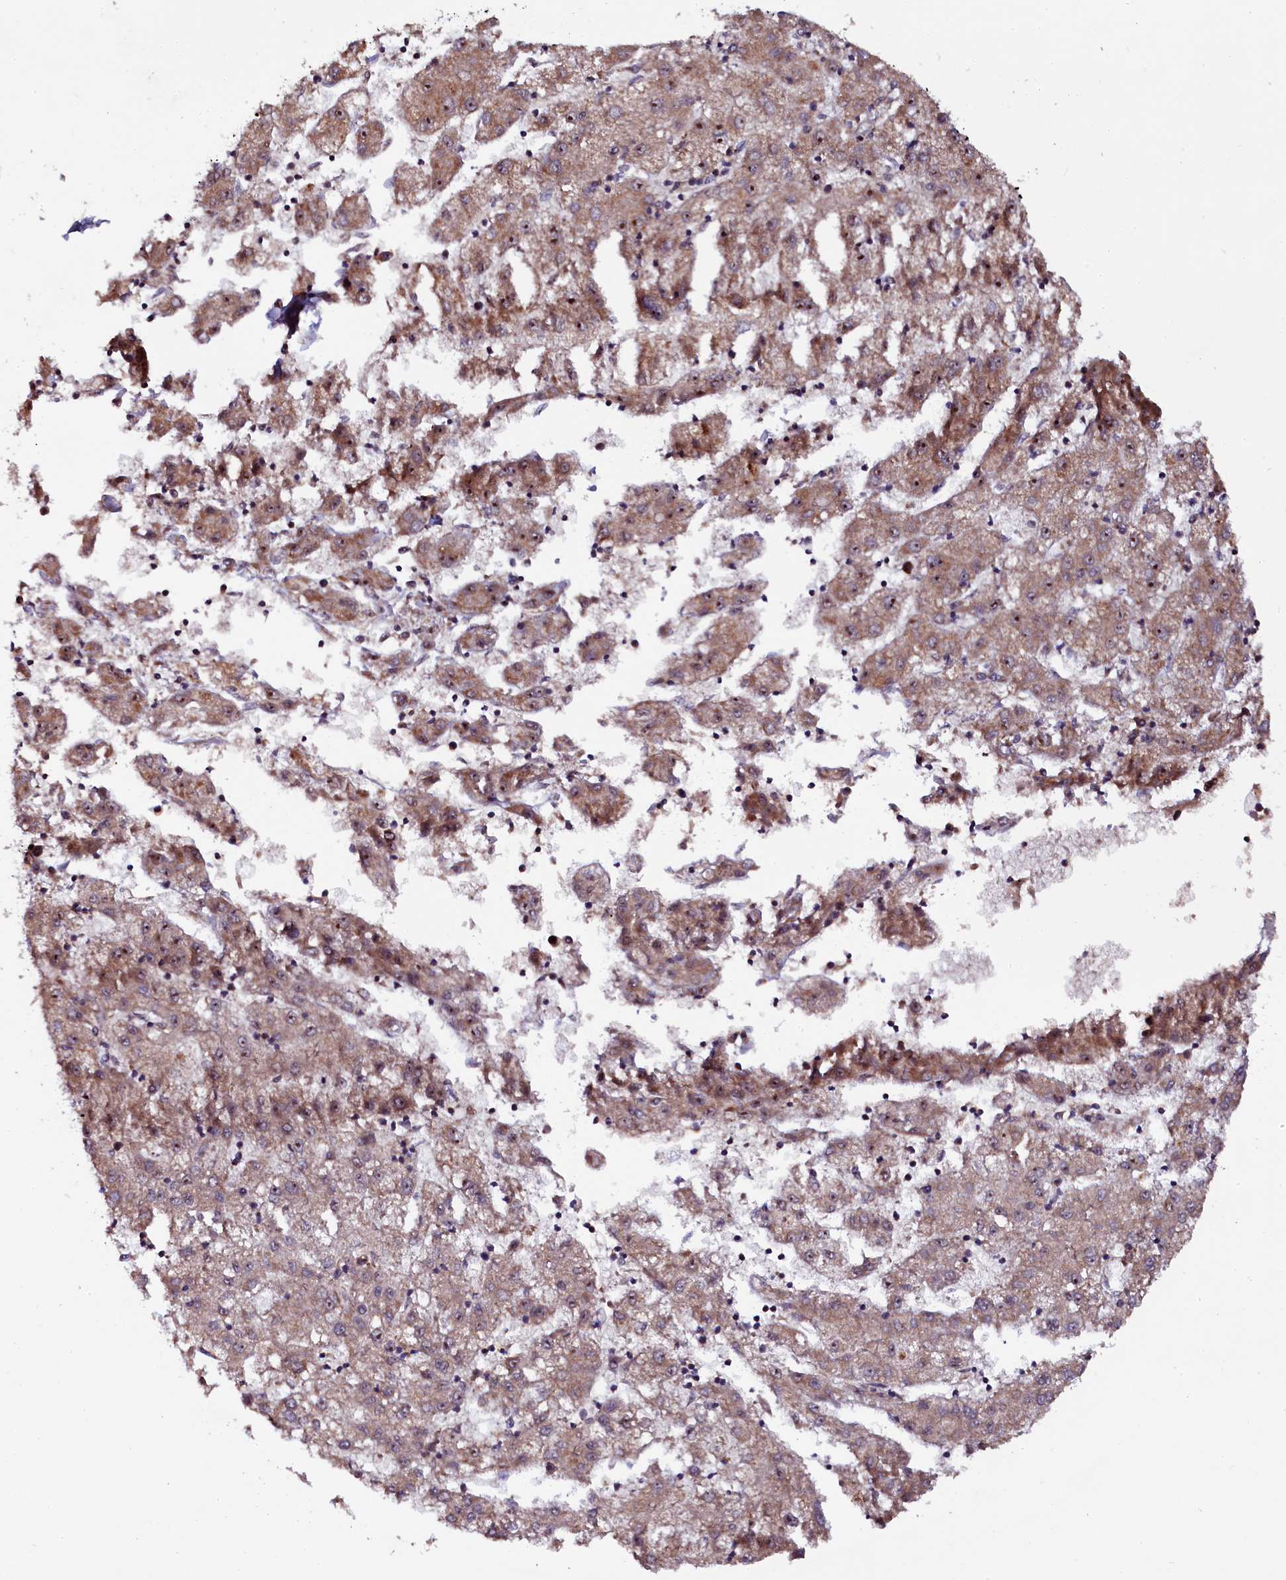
{"staining": {"intensity": "moderate", "quantity": ">75%", "location": "cytoplasmic/membranous,nuclear"}, "tissue": "liver cancer", "cell_type": "Tumor cells", "image_type": "cancer", "snomed": [{"axis": "morphology", "description": "Carcinoma, Hepatocellular, NOS"}, {"axis": "topography", "description": "Liver"}], "caption": "Immunohistochemical staining of human liver hepatocellular carcinoma demonstrates medium levels of moderate cytoplasmic/membranous and nuclear staining in about >75% of tumor cells.", "gene": "NAA80", "patient": {"sex": "male", "age": 72}}